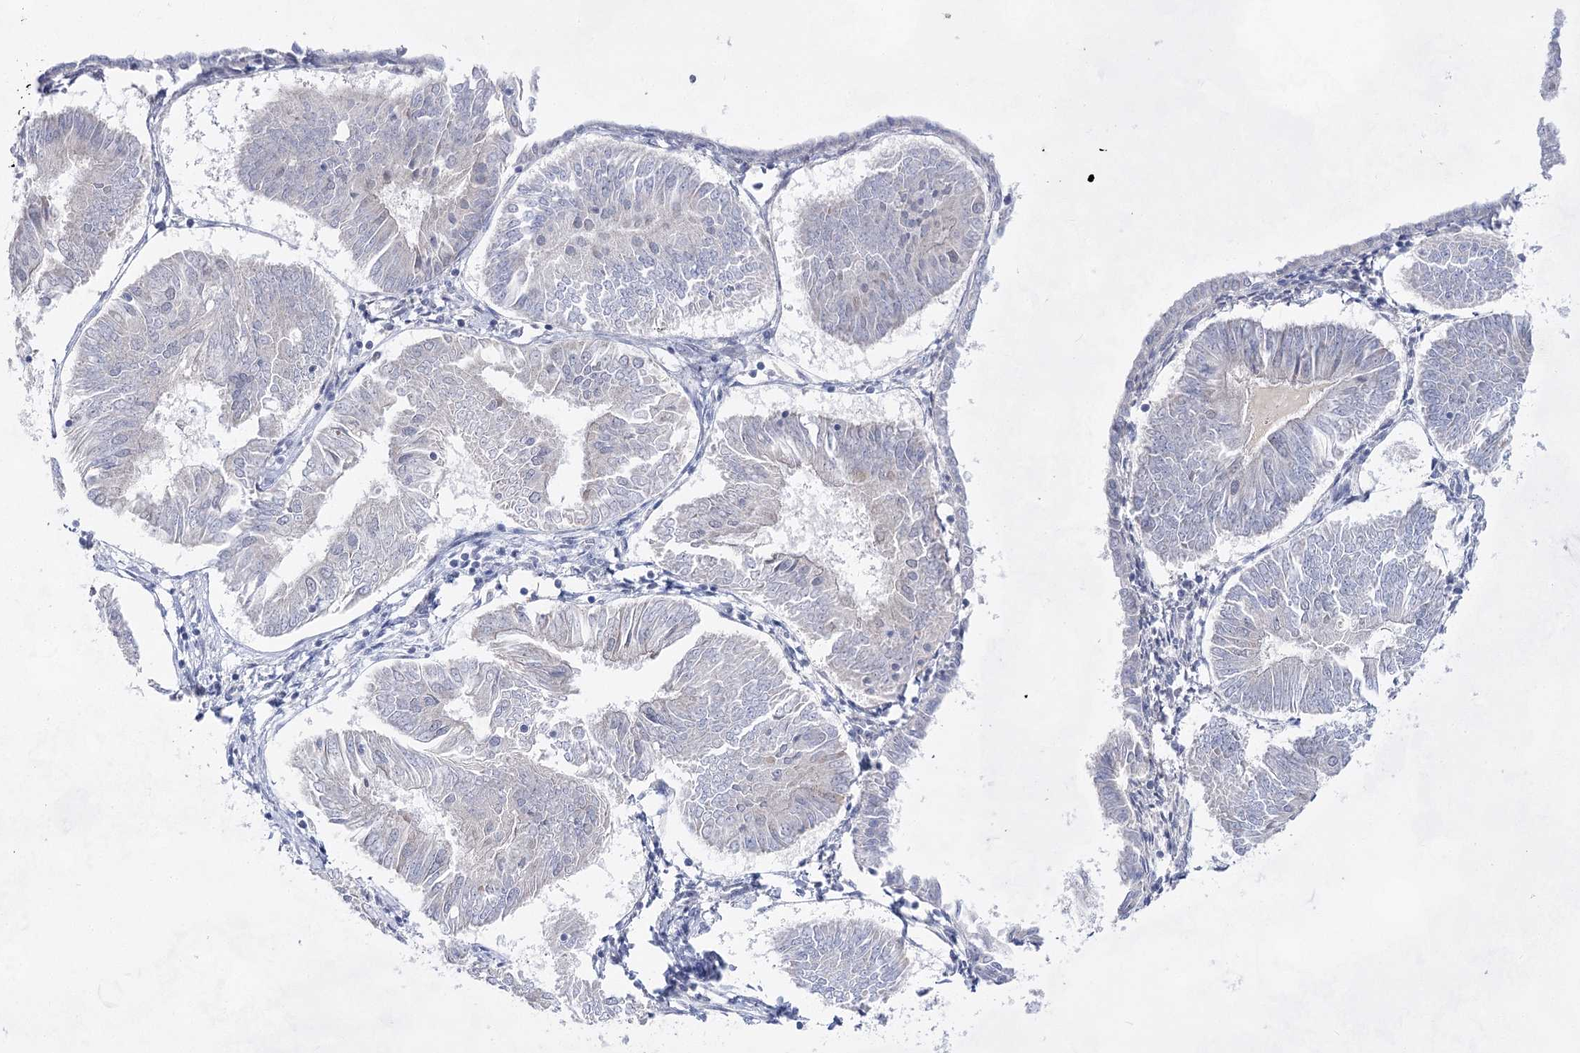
{"staining": {"intensity": "negative", "quantity": "none", "location": "none"}, "tissue": "endometrial cancer", "cell_type": "Tumor cells", "image_type": "cancer", "snomed": [{"axis": "morphology", "description": "Adenocarcinoma, NOS"}, {"axis": "topography", "description": "Endometrium"}], "caption": "The immunohistochemistry micrograph has no significant expression in tumor cells of endometrial cancer tissue.", "gene": "BPHL", "patient": {"sex": "female", "age": 58}}